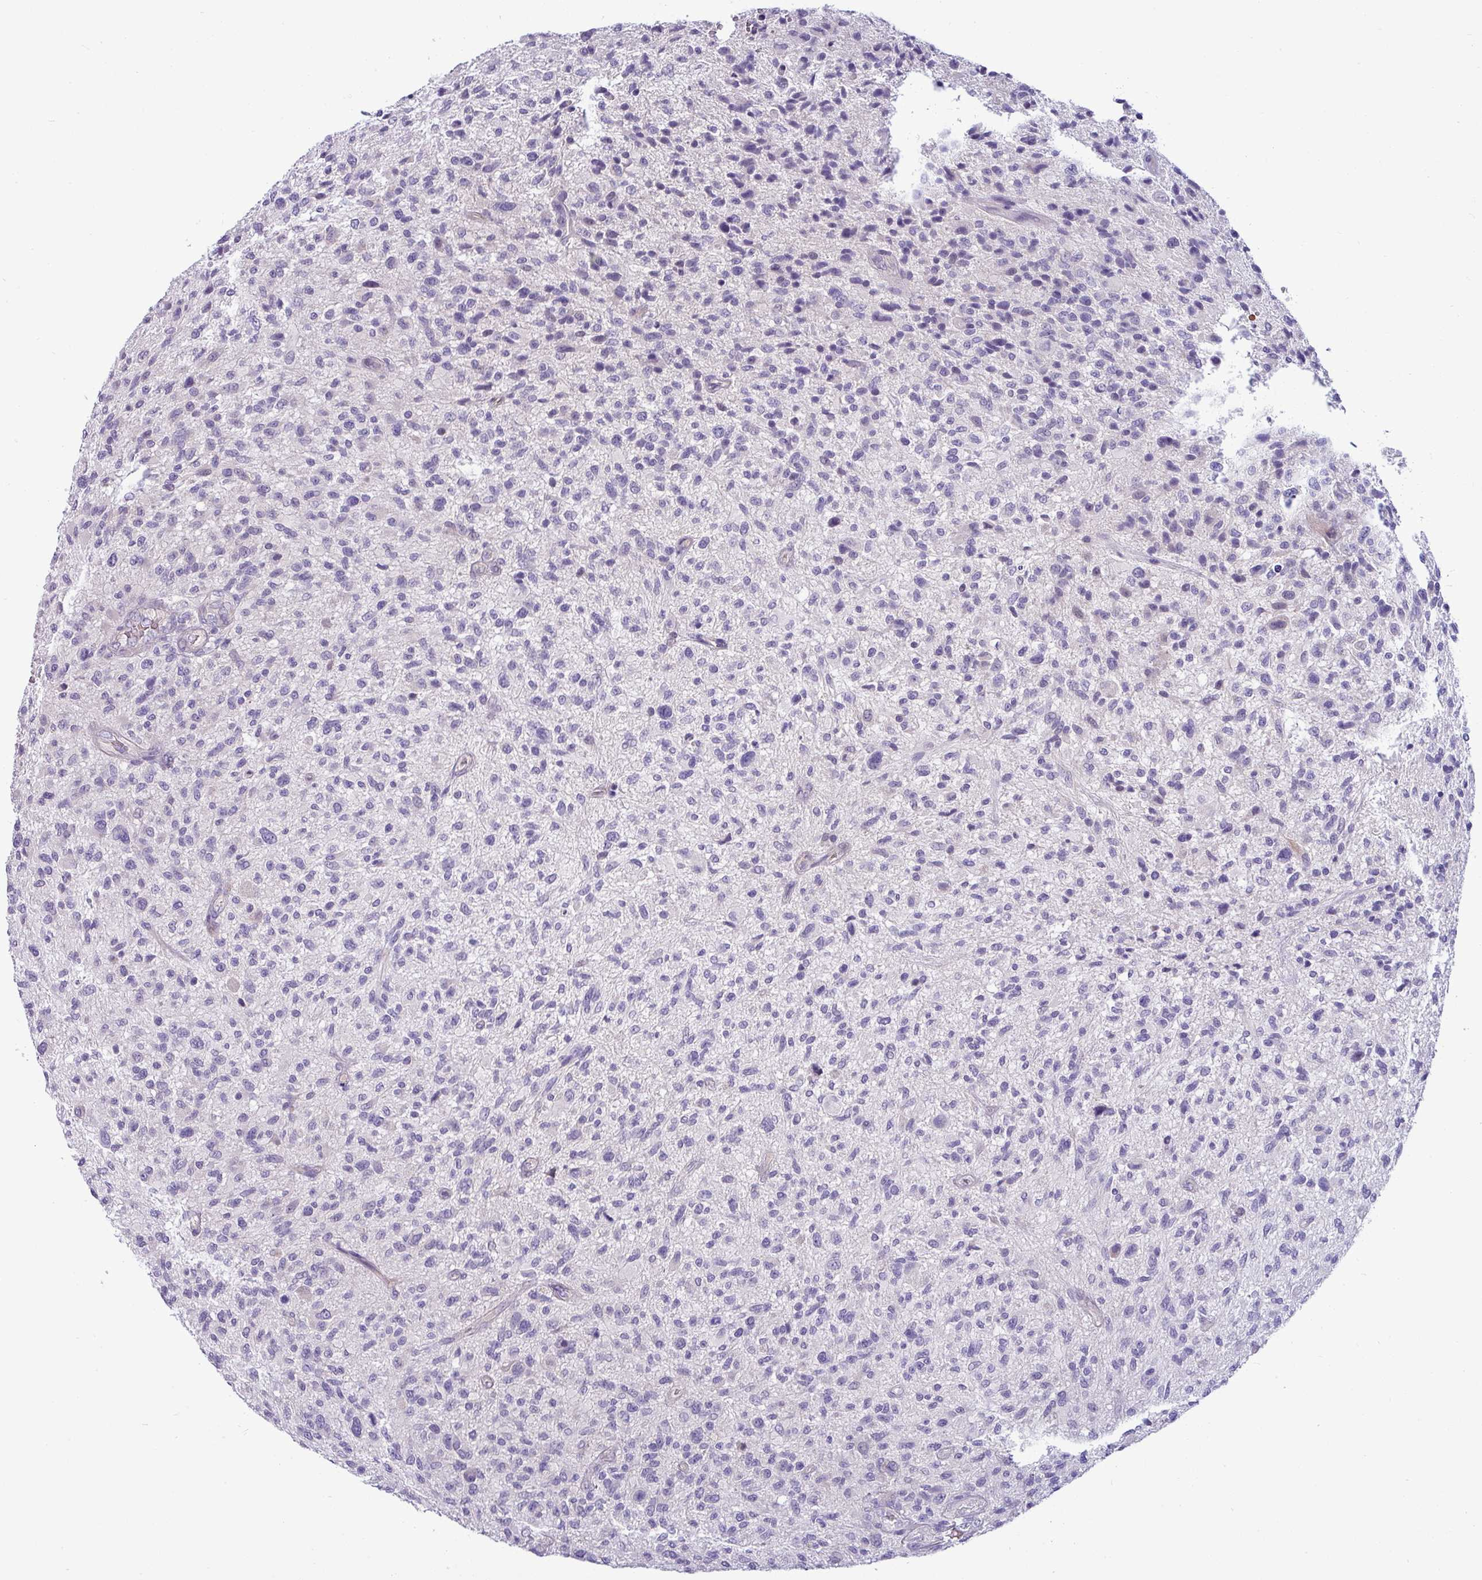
{"staining": {"intensity": "negative", "quantity": "none", "location": "none"}, "tissue": "glioma", "cell_type": "Tumor cells", "image_type": "cancer", "snomed": [{"axis": "morphology", "description": "Glioma, malignant, High grade"}, {"axis": "topography", "description": "Brain"}], "caption": "Human high-grade glioma (malignant) stained for a protein using immunohistochemistry shows no expression in tumor cells.", "gene": "ACAP3", "patient": {"sex": "male", "age": 47}}